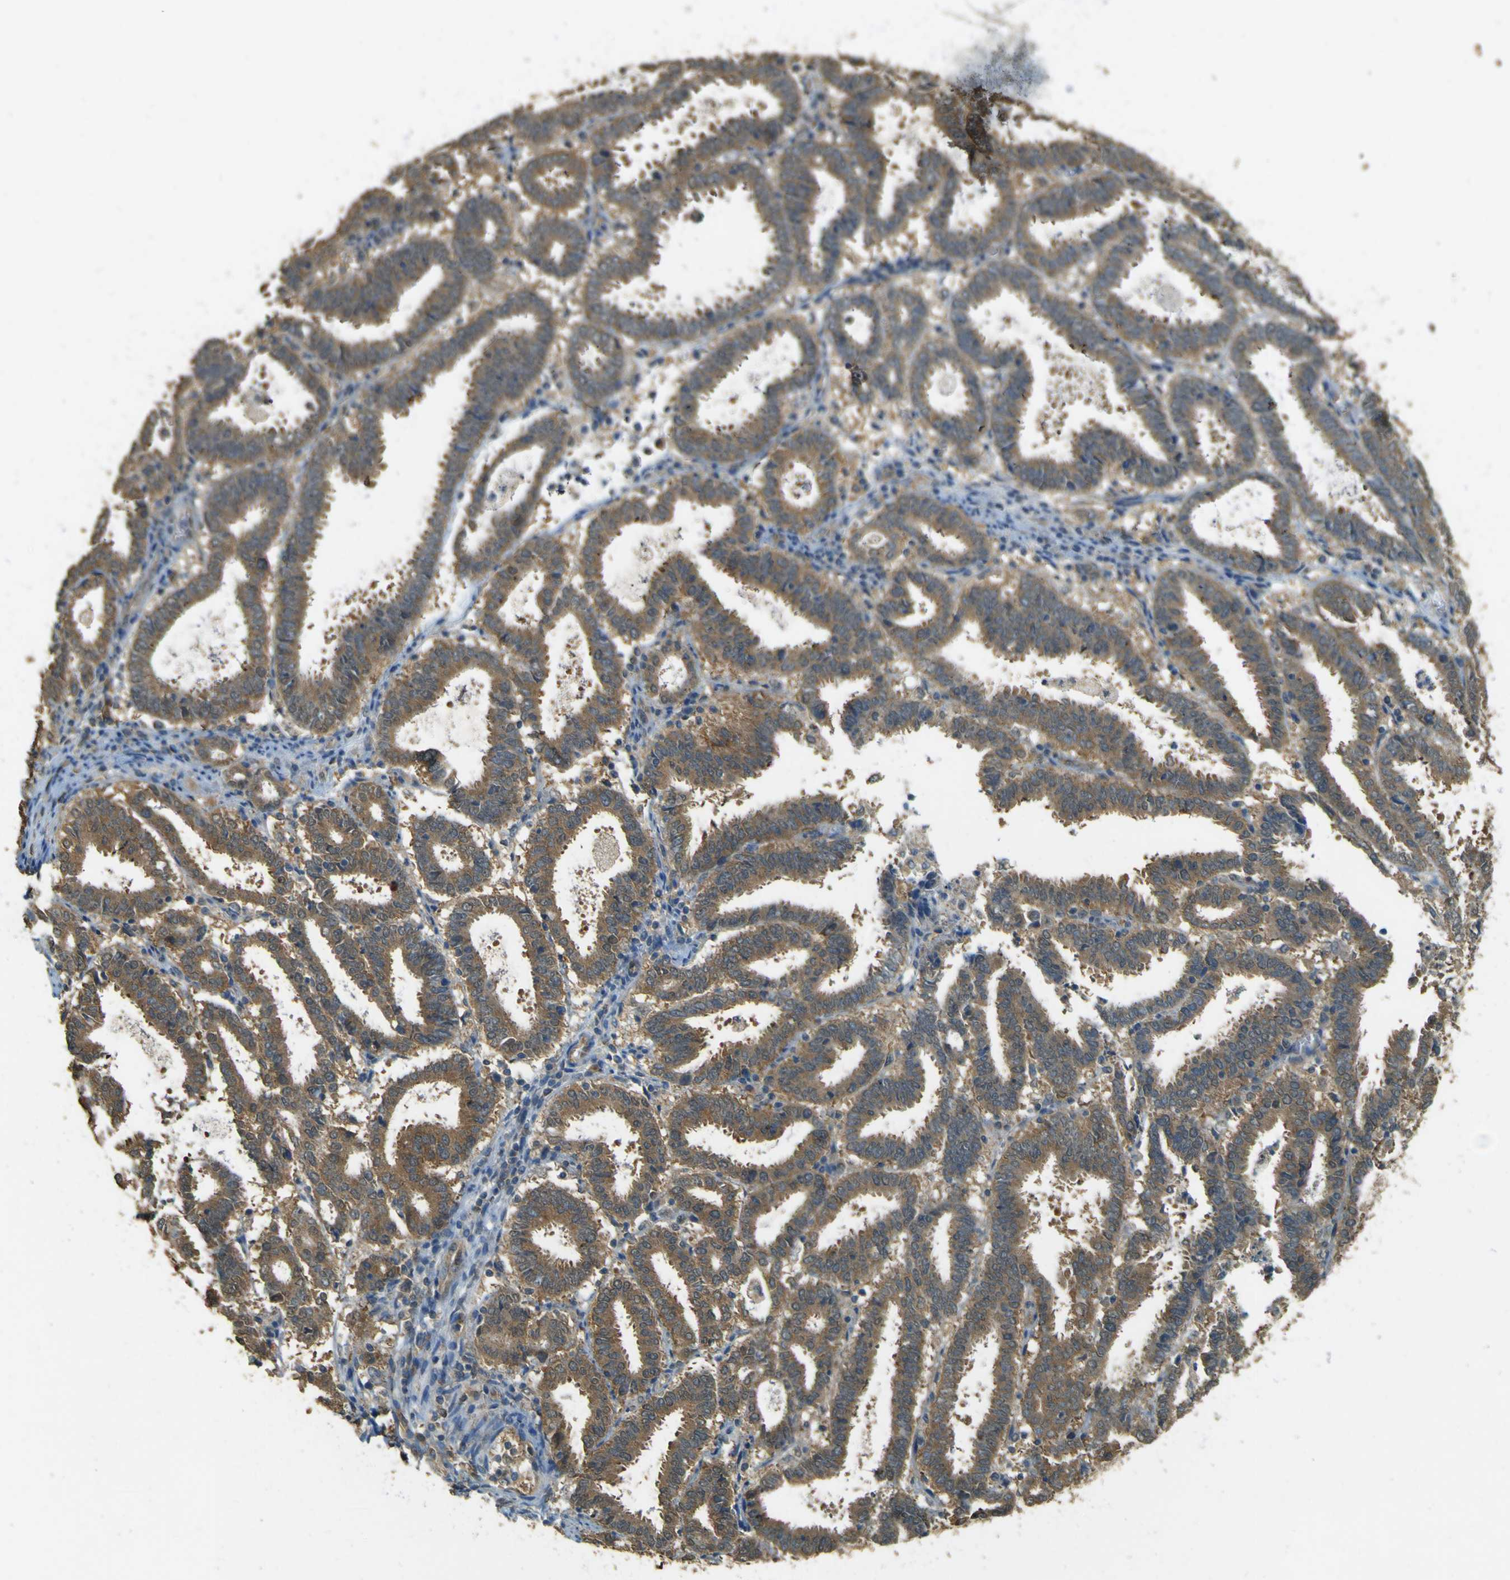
{"staining": {"intensity": "moderate", "quantity": ">75%", "location": "cytoplasmic/membranous"}, "tissue": "endometrial cancer", "cell_type": "Tumor cells", "image_type": "cancer", "snomed": [{"axis": "morphology", "description": "Adenocarcinoma, NOS"}, {"axis": "topography", "description": "Uterus"}], "caption": "Immunohistochemical staining of human endometrial cancer (adenocarcinoma) shows moderate cytoplasmic/membranous protein positivity in approximately >75% of tumor cells. (IHC, brightfield microscopy, high magnification).", "gene": "GOLGA1", "patient": {"sex": "female", "age": 83}}